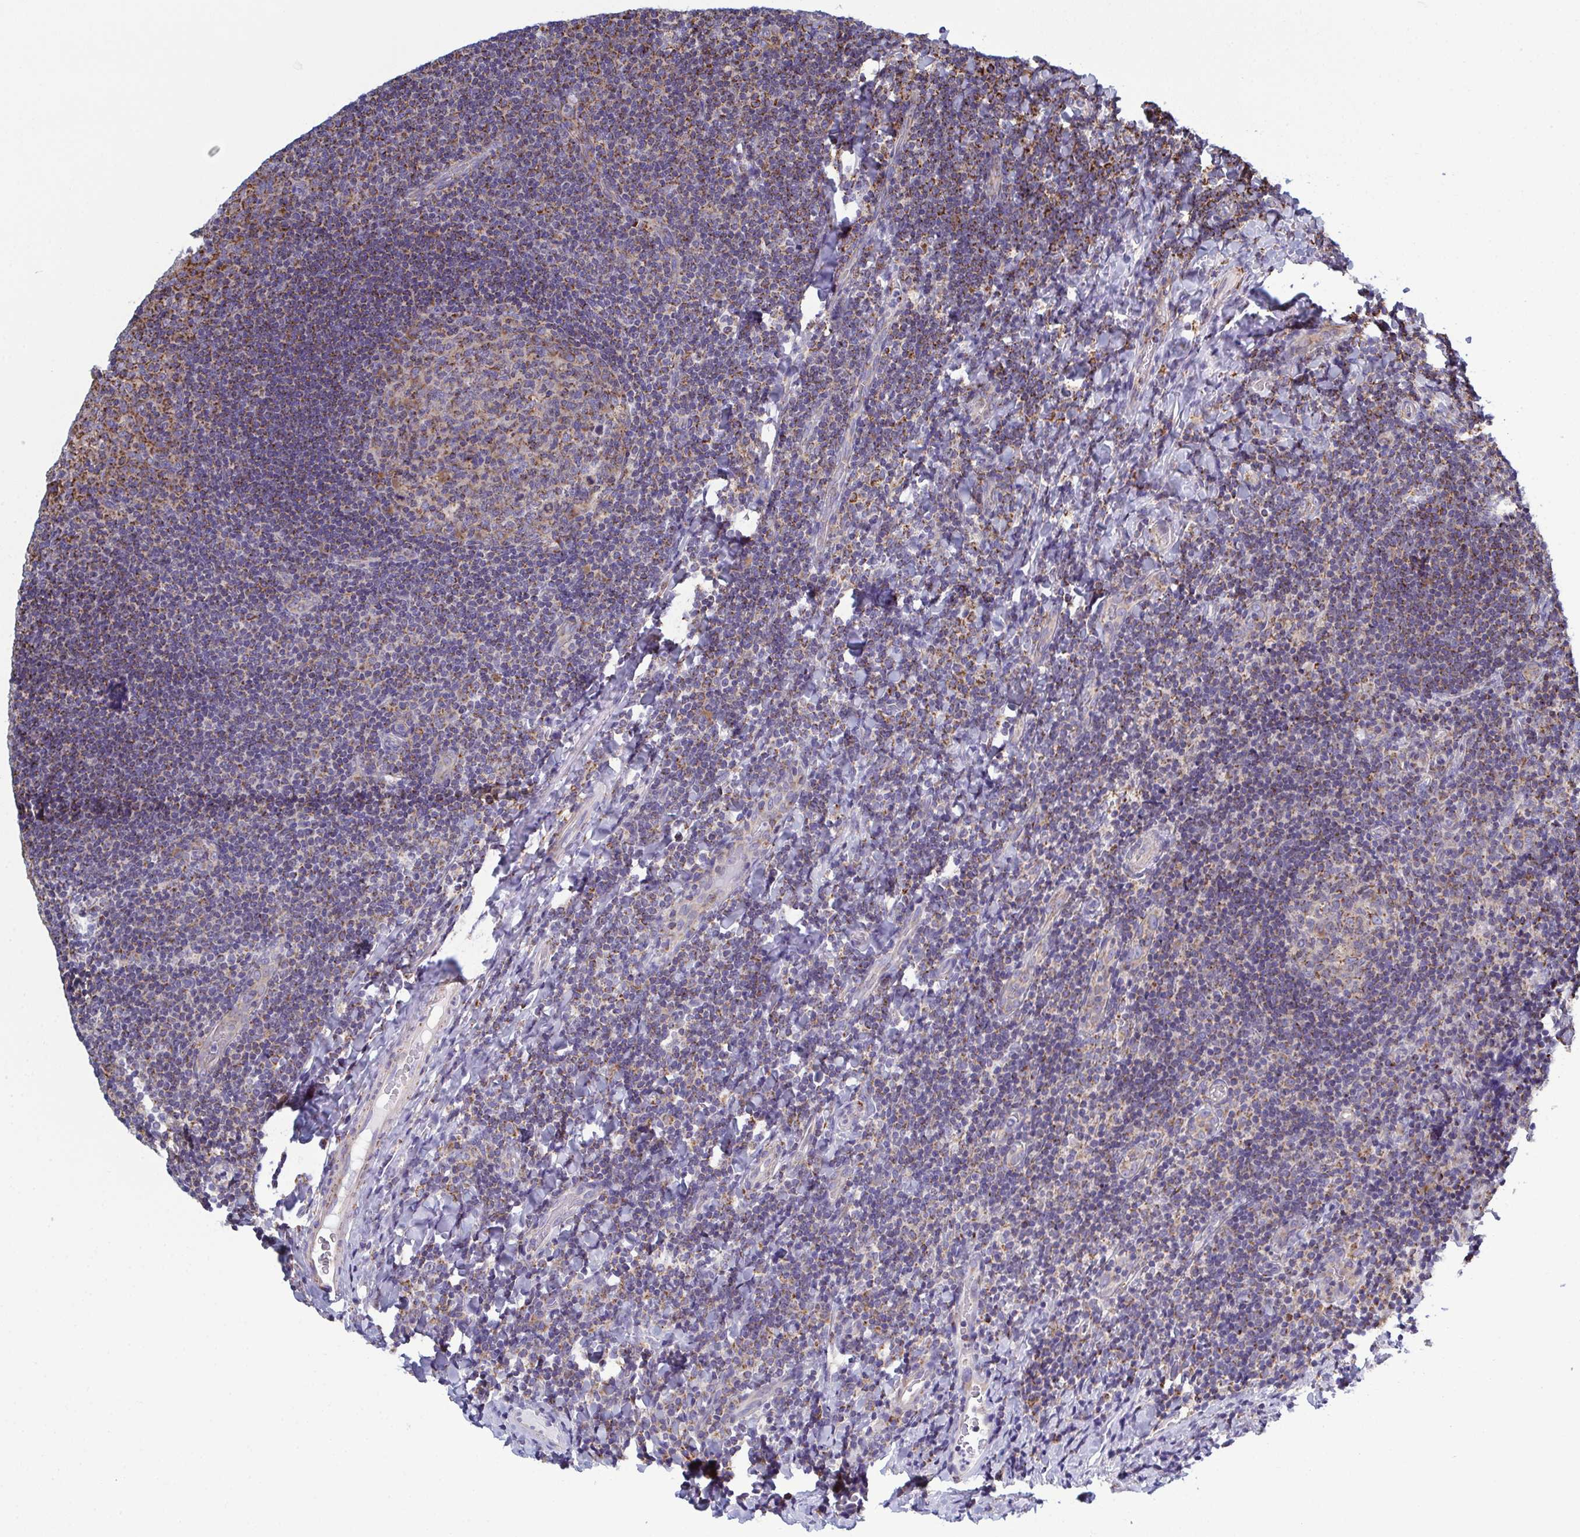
{"staining": {"intensity": "moderate", "quantity": "<25%", "location": "cytoplasmic/membranous"}, "tissue": "tonsil", "cell_type": "Germinal center cells", "image_type": "normal", "snomed": [{"axis": "morphology", "description": "Normal tissue, NOS"}, {"axis": "topography", "description": "Tonsil"}], "caption": "Moderate cytoplasmic/membranous protein positivity is present in about <25% of germinal center cells in tonsil. (Brightfield microscopy of DAB IHC at high magnification).", "gene": "CSDE1", "patient": {"sex": "male", "age": 17}}